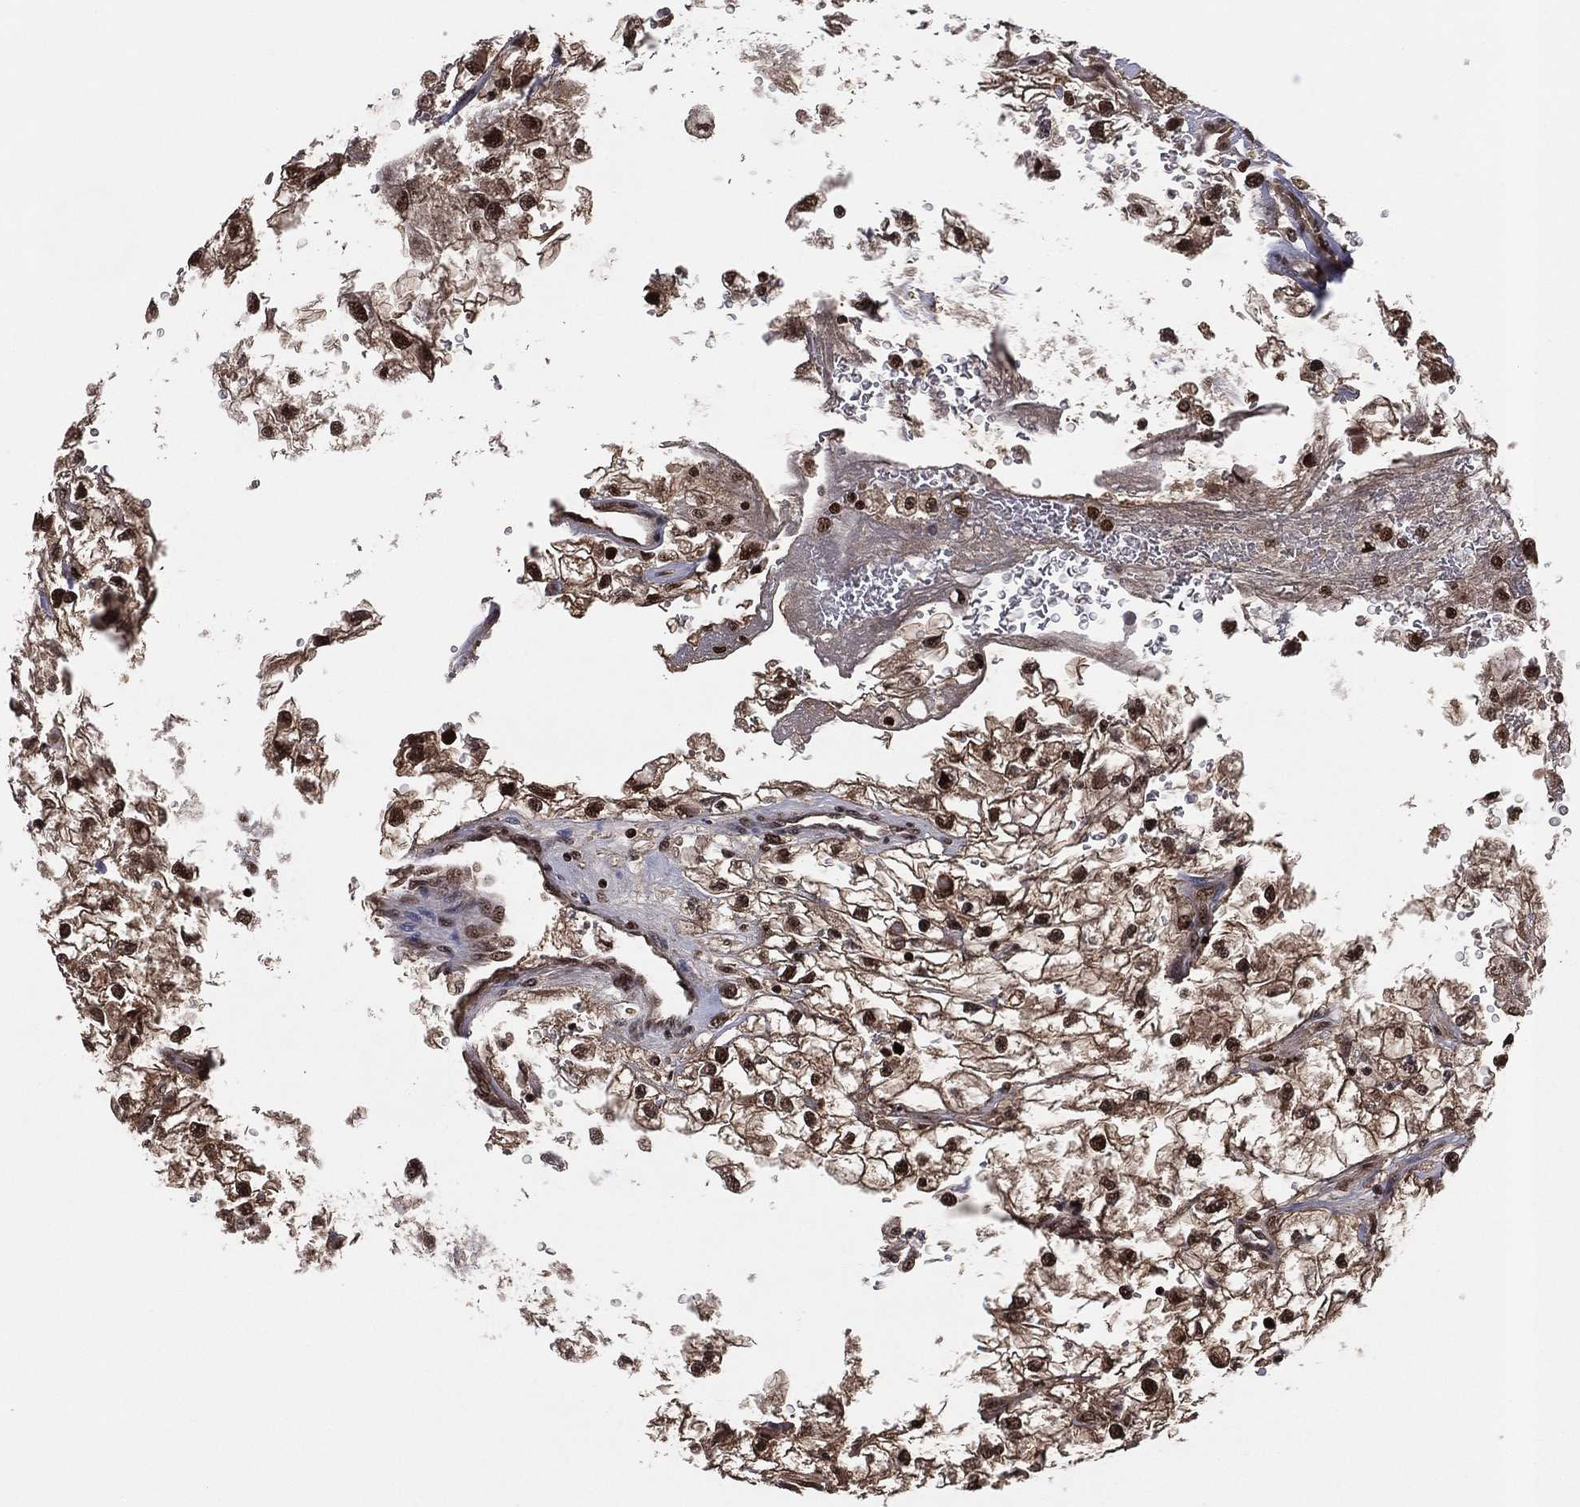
{"staining": {"intensity": "strong", "quantity": ">75%", "location": "cytoplasmic/membranous,nuclear"}, "tissue": "renal cancer", "cell_type": "Tumor cells", "image_type": "cancer", "snomed": [{"axis": "morphology", "description": "Adenocarcinoma, NOS"}, {"axis": "topography", "description": "Kidney"}], "caption": "Tumor cells exhibit high levels of strong cytoplasmic/membranous and nuclear staining in approximately >75% of cells in adenocarcinoma (renal). The staining is performed using DAB (3,3'-diaminobenzidine) brown chromogen to label protein expression. The nuclei are counter-stained blue using hematoxylin.", "gene": "PSMA1", "patient": {"sex": "male", "age": 59}}